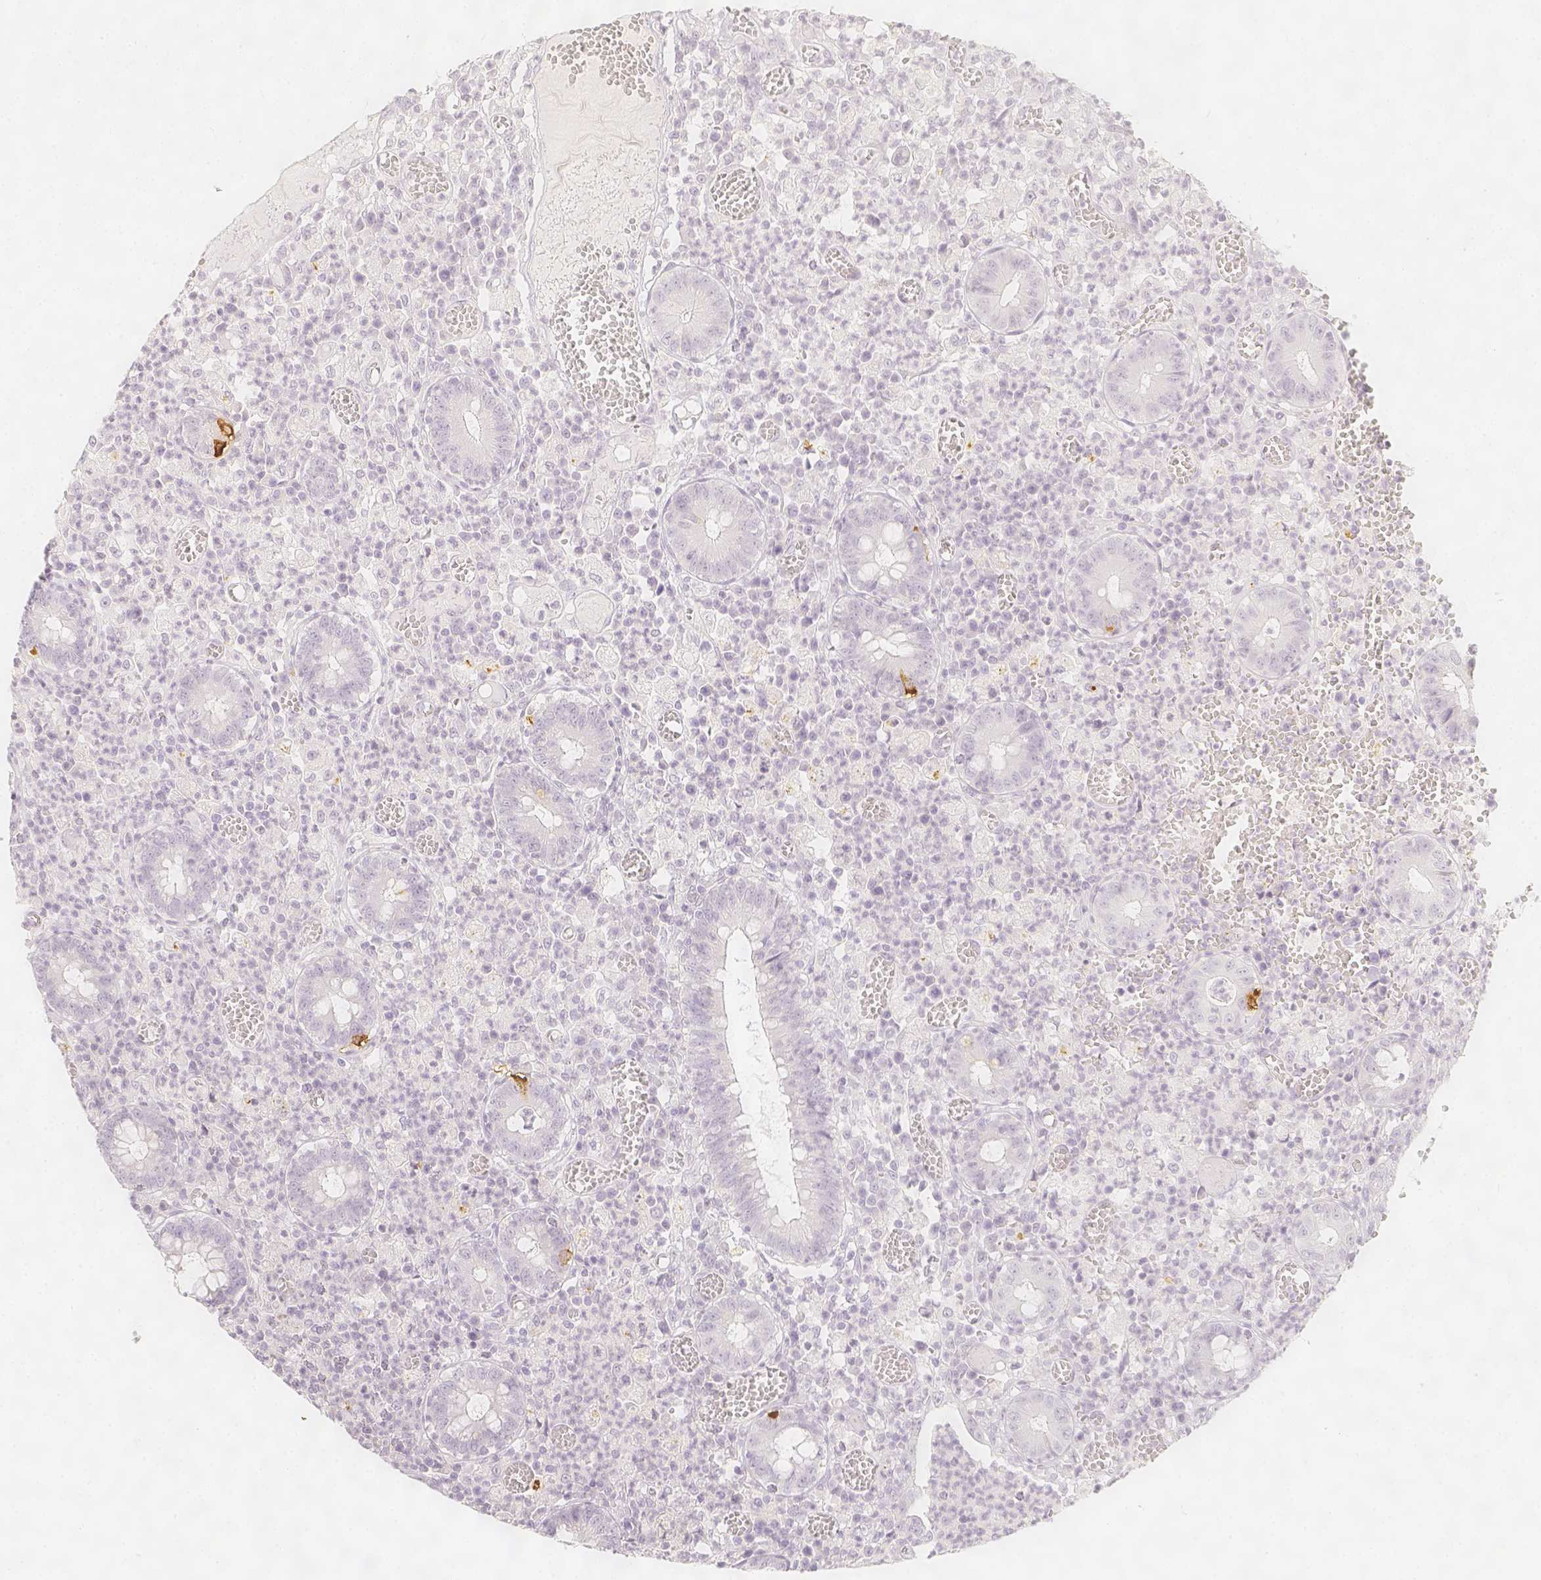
{"staining": {"intensity": "negative", "quantity": "none", "location": "none"}, "tissue": "colorectal cancer", "cell_type": "Tumor cells", "image_type": "cancer", "snomed": [{"axis": "morphology", "description": "Normal tissue, NOS"}, {"axis": "morphology", "description": "Adenocarcinoma, NOS"}, {"axis": "topography", "description": "Colon"}], "caption": "Tumor cells show no significant positivity in colorectal cancer.", "gene": "SLC18A1", "patient": {"sex": "male", "age": 65}}